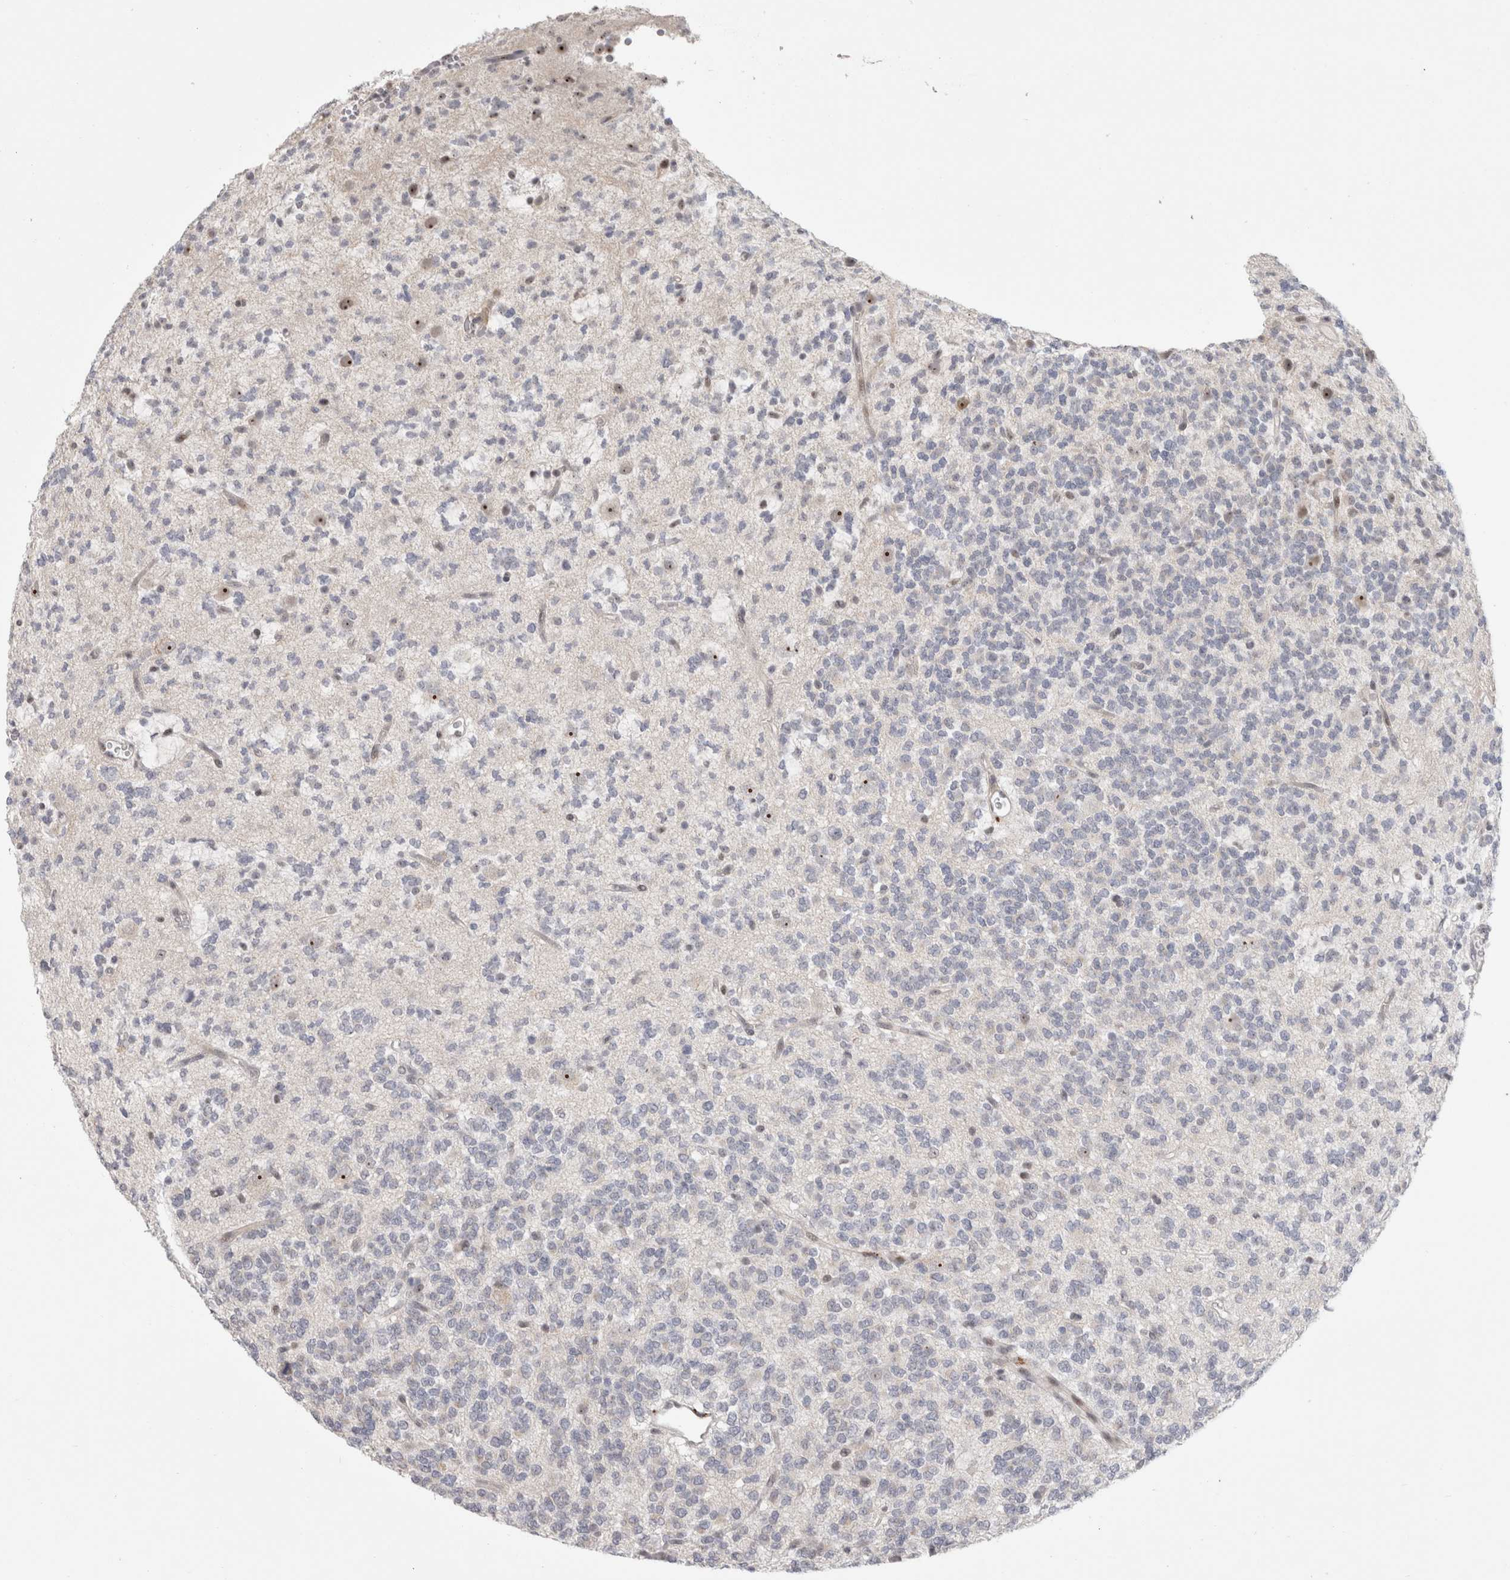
{"staining": {"intensity": "negative", "quantity": "none", "location": "none"}, "tissue": "glioma", "cell_type": "Tumor cells", "image_type": "cancer", "snomed": [{"axis": "morphology", "description": "Glioma, malignant, Low grade"}, {"axis": "topography", "description": "Brain"}], "caption": "This photomicrograph is of malignant low-grade glioma stained with immunohistochemistry (IHC) to label a protein in brown with the nuclei are counter-stained blue. There is no expression in tumor cells.", "gene": "SENP6", "patient": {"sex": "male", "age": 38}}